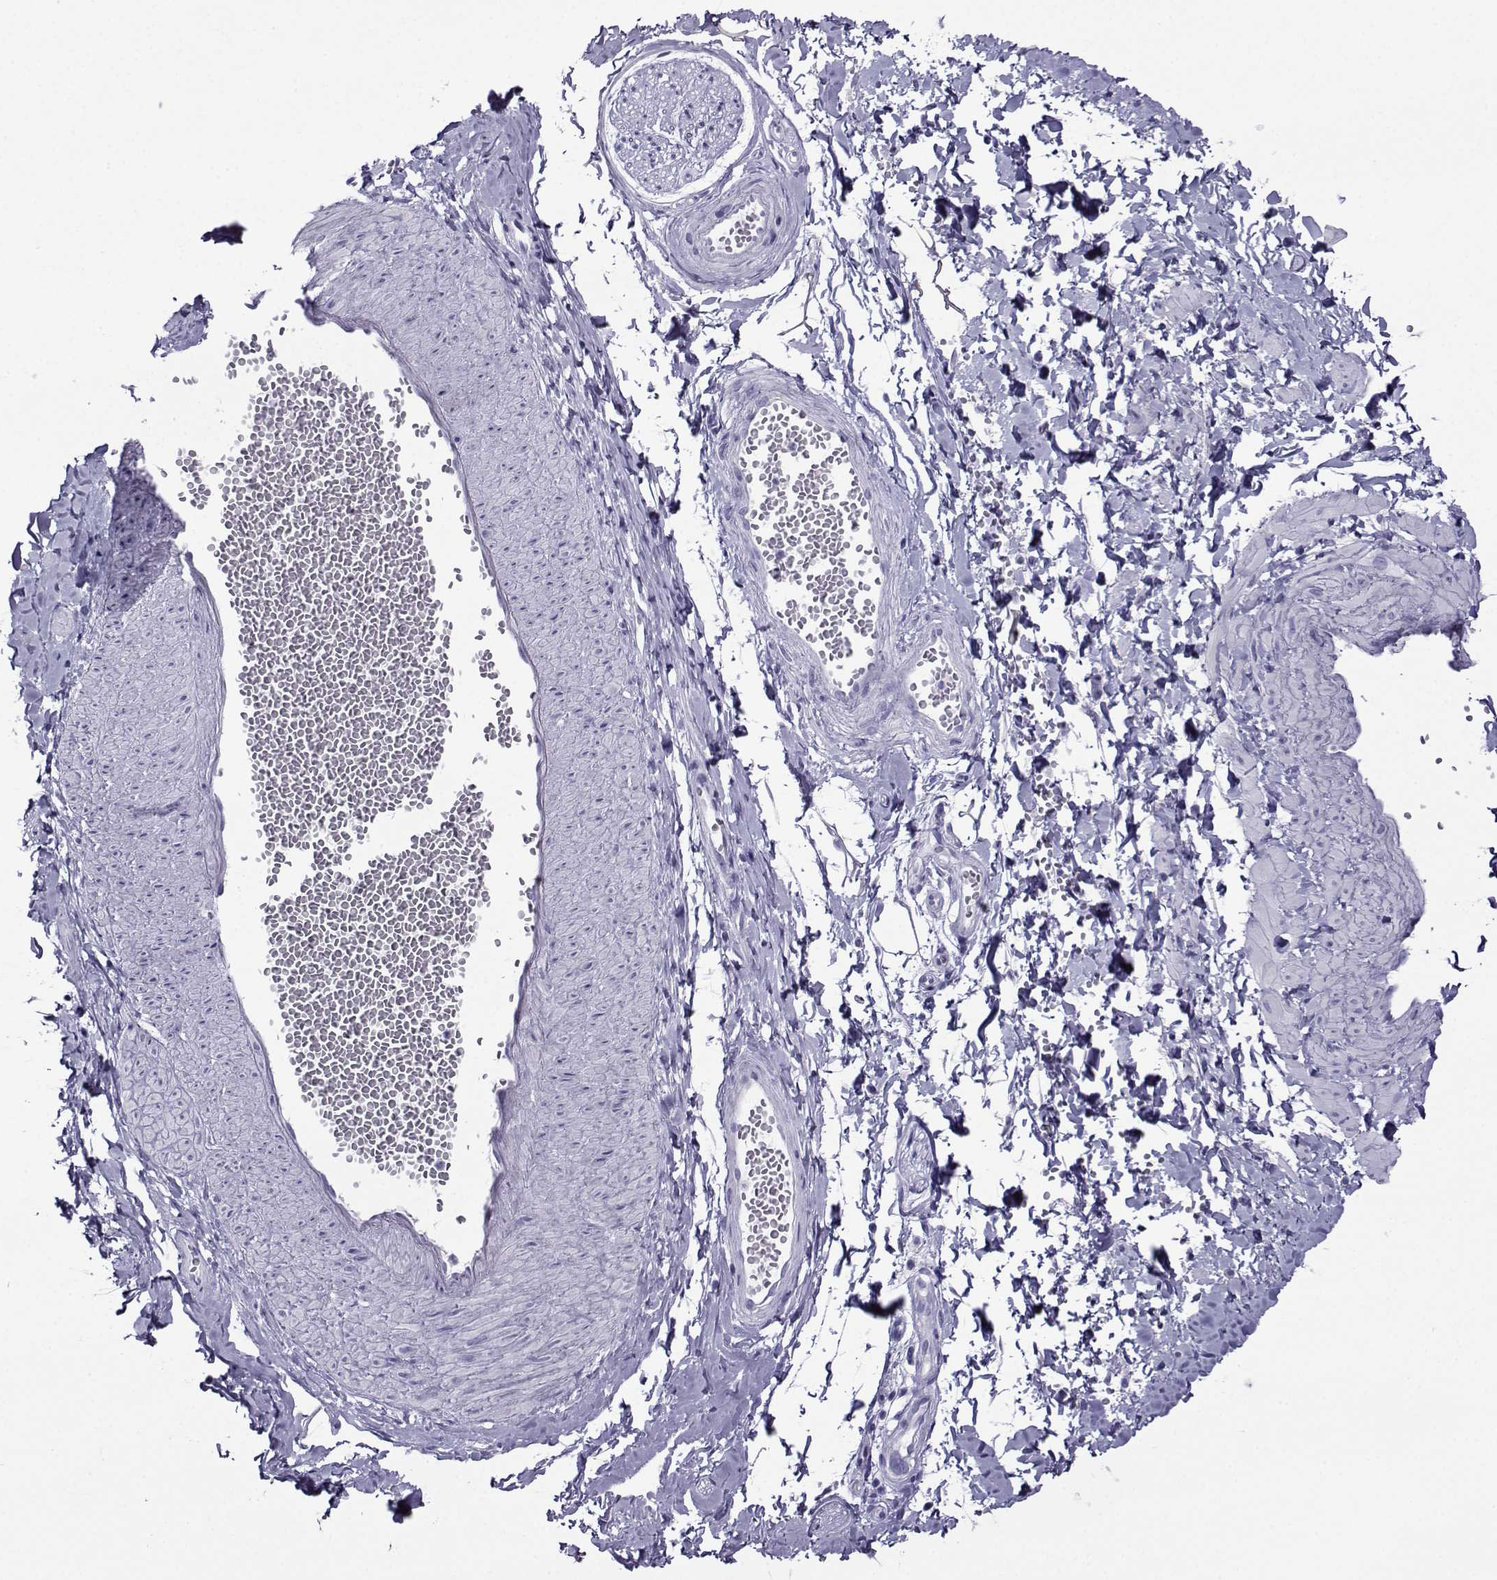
{"staining": {"intensity": "negative", "quantity": "none", "location": "none"}, "tissue": "adipose tissue", "cell_type": "Adipocytes", "image_type": "normal", "snomed": [{"axis": "morphology", "description": "Normal tissue, NOS"}, {"axis": "topography", "description": "Smooth muscle"}, {"axis": "topography", "description": "Peripheral nerve tissue"}], "caption": "Adipose tissue was stained to show a protein in brown. There is no significant positivity in adipocytes. (Brightfield microscopy of DAB immunohistochemistry (IHC) at high magnification).", "gene": "CRYBB1", "patient": {"sex": "male", "age": 22}}